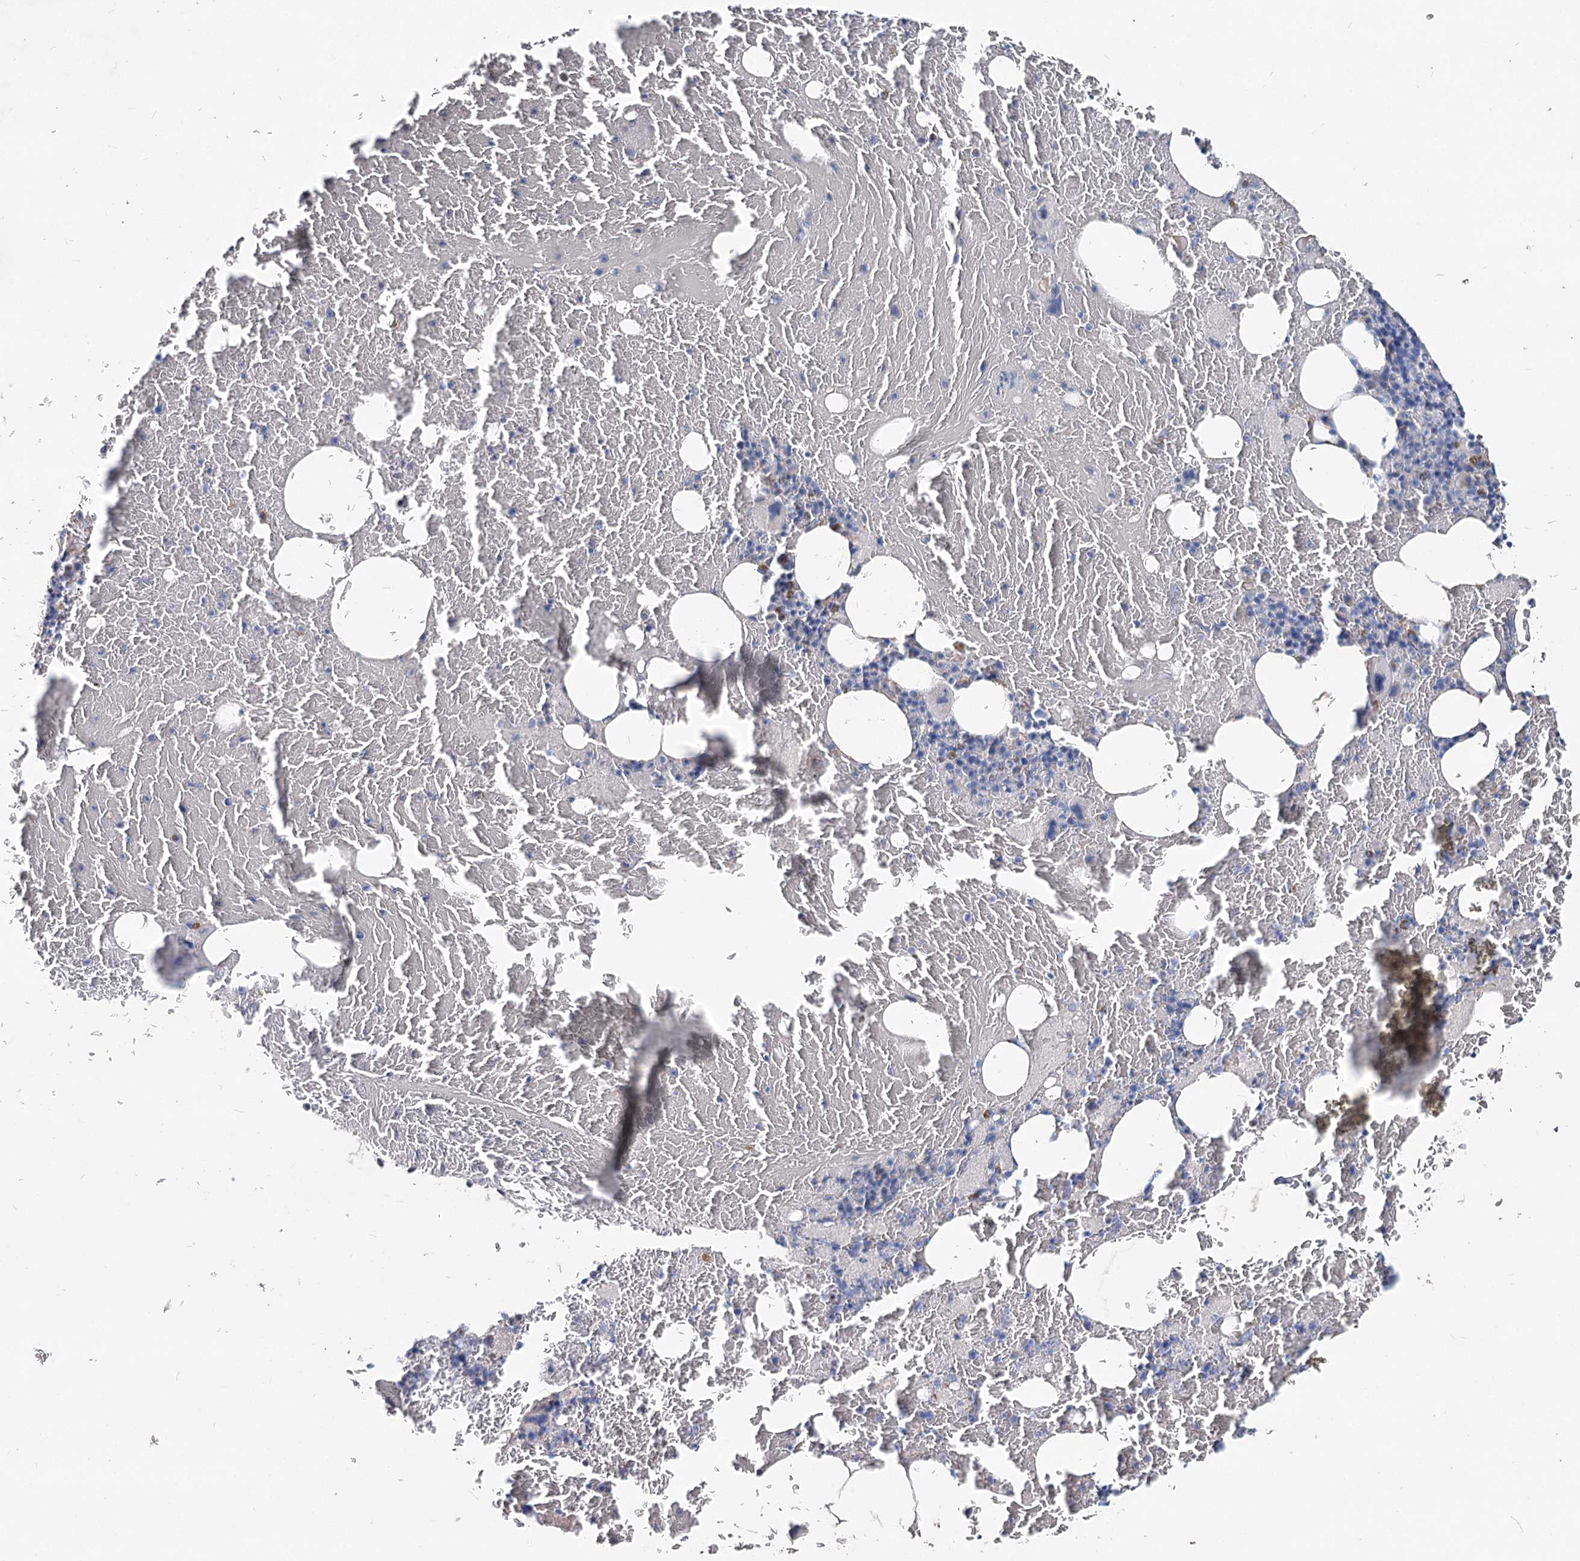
{"staining": {"intensity": "negative", "quantity": "none", "location": "none"}, "tissue": "bone marrow", "cell_type": "Hematopoietic cells", "image_type": "normal", "snomed": [{"axis": "morphology", "description": "Normal tissue, NOS"}, {"axis": "topography", "description": "Bone marrow"}], "caption": "Immunohistochemistry (IHC) photomicrograph of normal bone marrow stained for a protein (brown), which exhibits no expression in hematopoietic cells.", "gene": "MCCC2", "patient": {"sex": "male", "age": 79}}